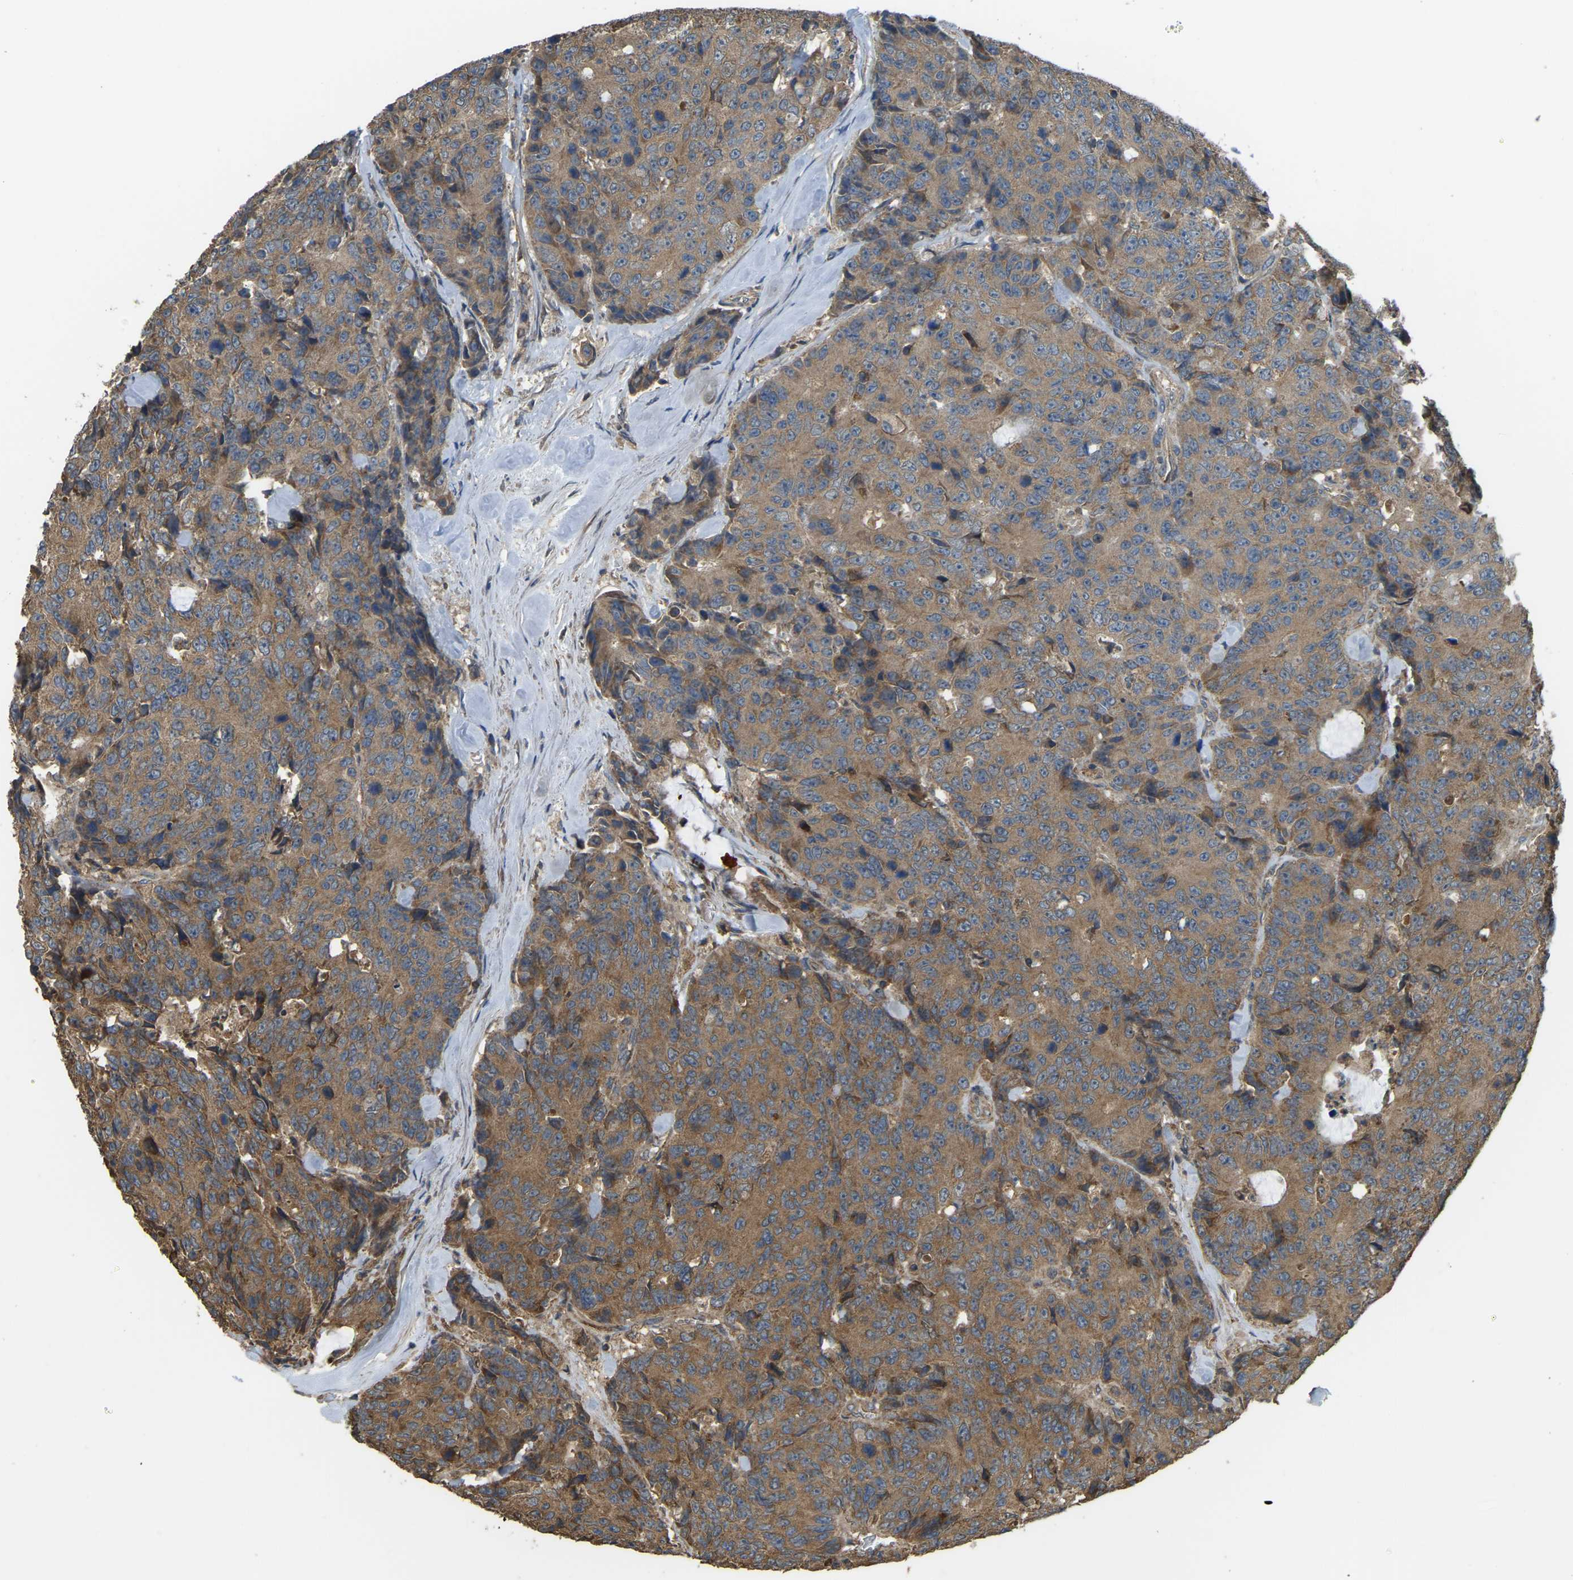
{"staining": {"intensity": "moderate", "quantity": ">75%", "location": "cytoplasmic/membranous"}, "tissue": "colorectal cancer", "cell_type": "Tumor cells", "image_type": "cancer", "snomed": [{"axis": "morphology", "description": "Adenocarcinoma, NOS"}, {"axis": "topography", "description": "Colon"}], "caption": "Colorectal adenocarcinoma stained with a brown dye demonstrates moderate cytoplasmic/membranous positive staining in approximately >75% of tumor cells.", "gene": "GNG2", "patient": {"sex": "female", "age": 86}}